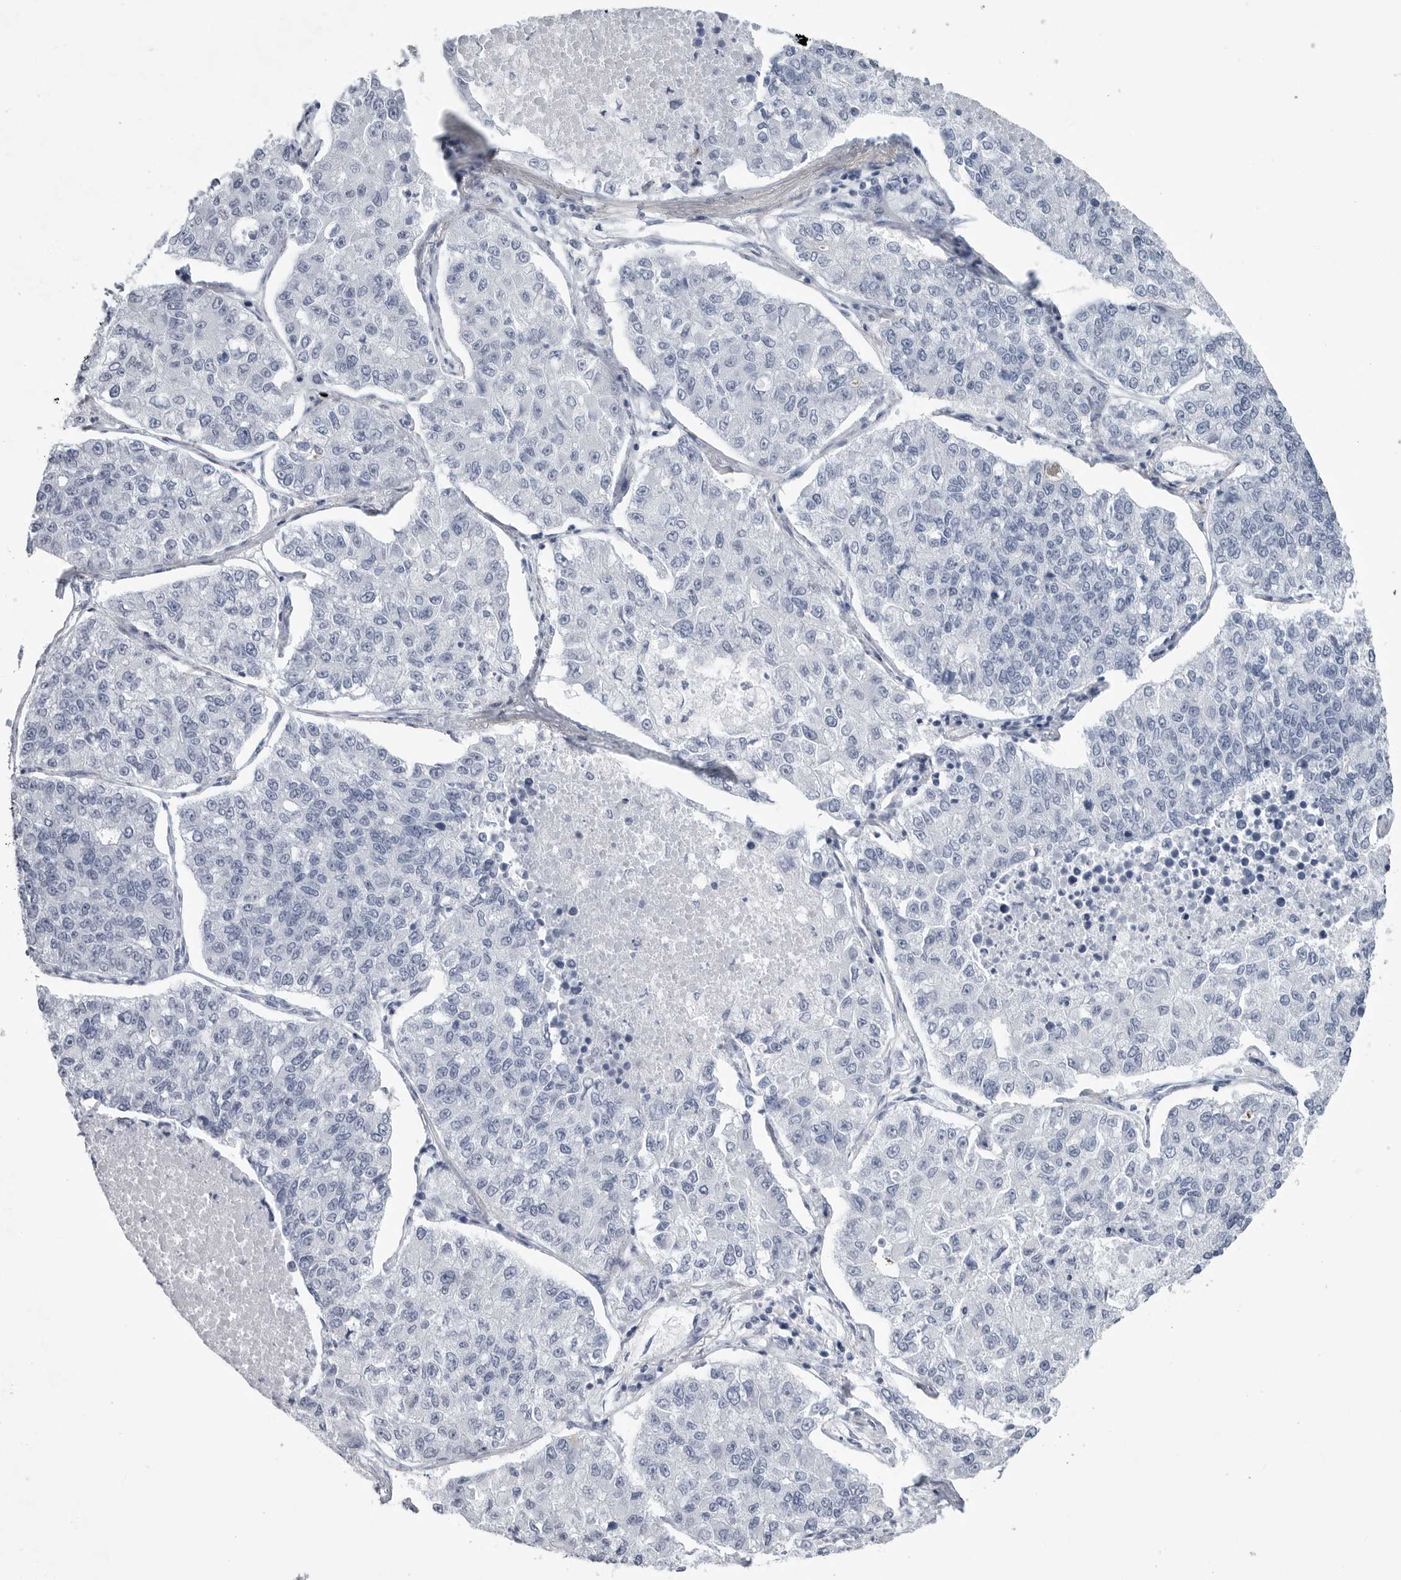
{"staining": {"intensity": "negative", "quantity": "none", "location": "none"}, "tissue": "lung cancer", "cell_type": "Tumor cells", "image_type": "cancer", "snomed": [{"axis": "morphology", "description": "Adenocarcinoma, NOS"}, {"axis": "topography", "description": "Lung"}], "caption": "Micrograph shows no protein expression in tumor cells of lung cancer tissue. (DAB (3,3'-diaminobenzidine) immunohistochemistry, high magnification).", "gene": "CSH1", "patient": {"sex": "male", "age": 49}}